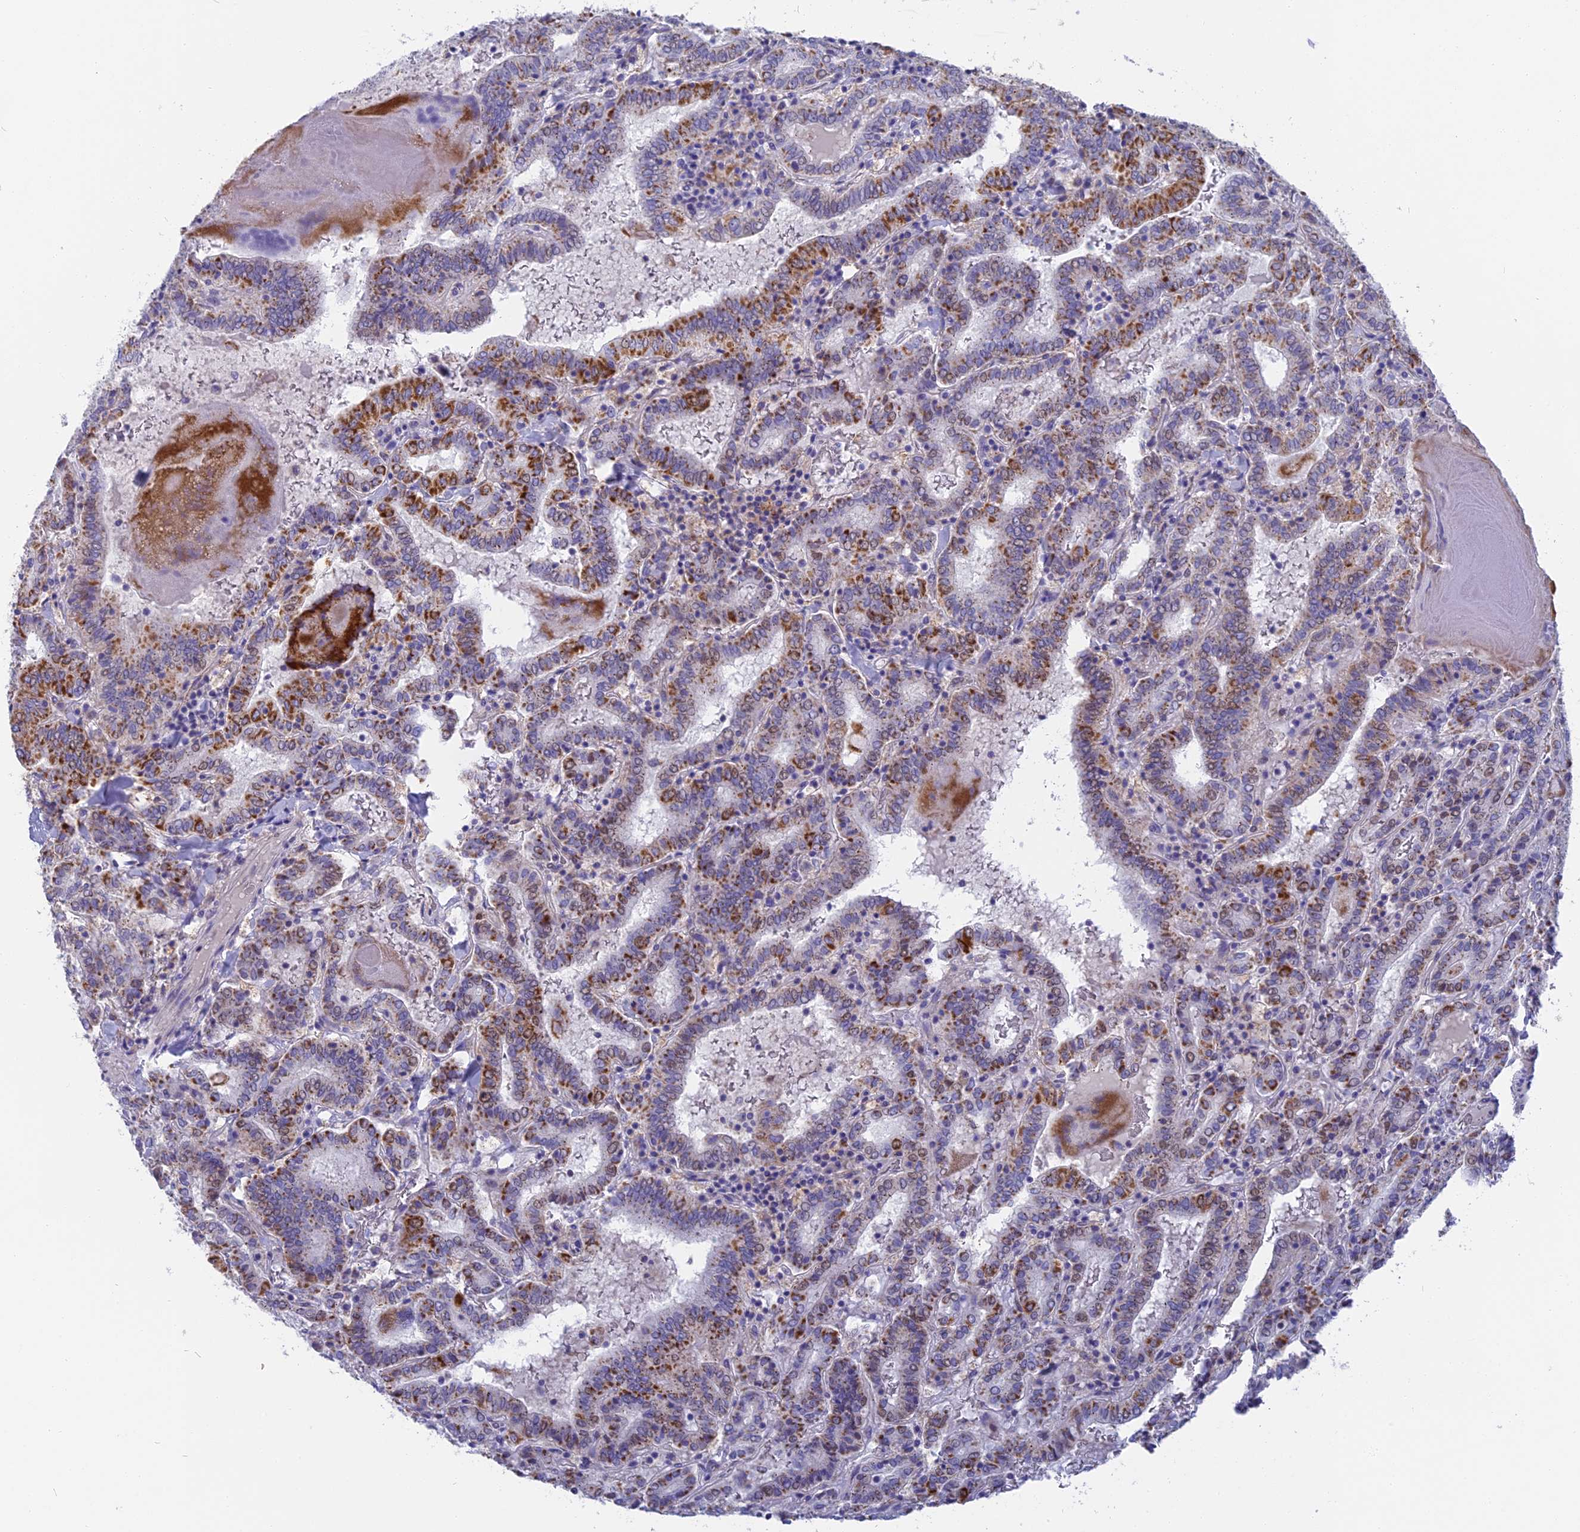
{"staining": {"intensity": "moderate", "quantity": "25%-75%", "location": "cytoplasmic/membranous"}, "tissue": "thyroid cancer", "cell_type": "Tumor cells", "image_type": "cancer", "snomed": [{"axis": "morphology", "description": "Papillary adenocarcinoma, NOS"}, {"axis": "topography", "description": "Thyroid gland"}], "caption": "Immunohistochemical staining of thyroid papillary adenocarcinoma demonstrates moderate cytoplasmic/membranous protein positivity in about 25%-75% of tumor cells.", "gene": "DTWD1", "patient": {"sex": "female", "age": 72}}